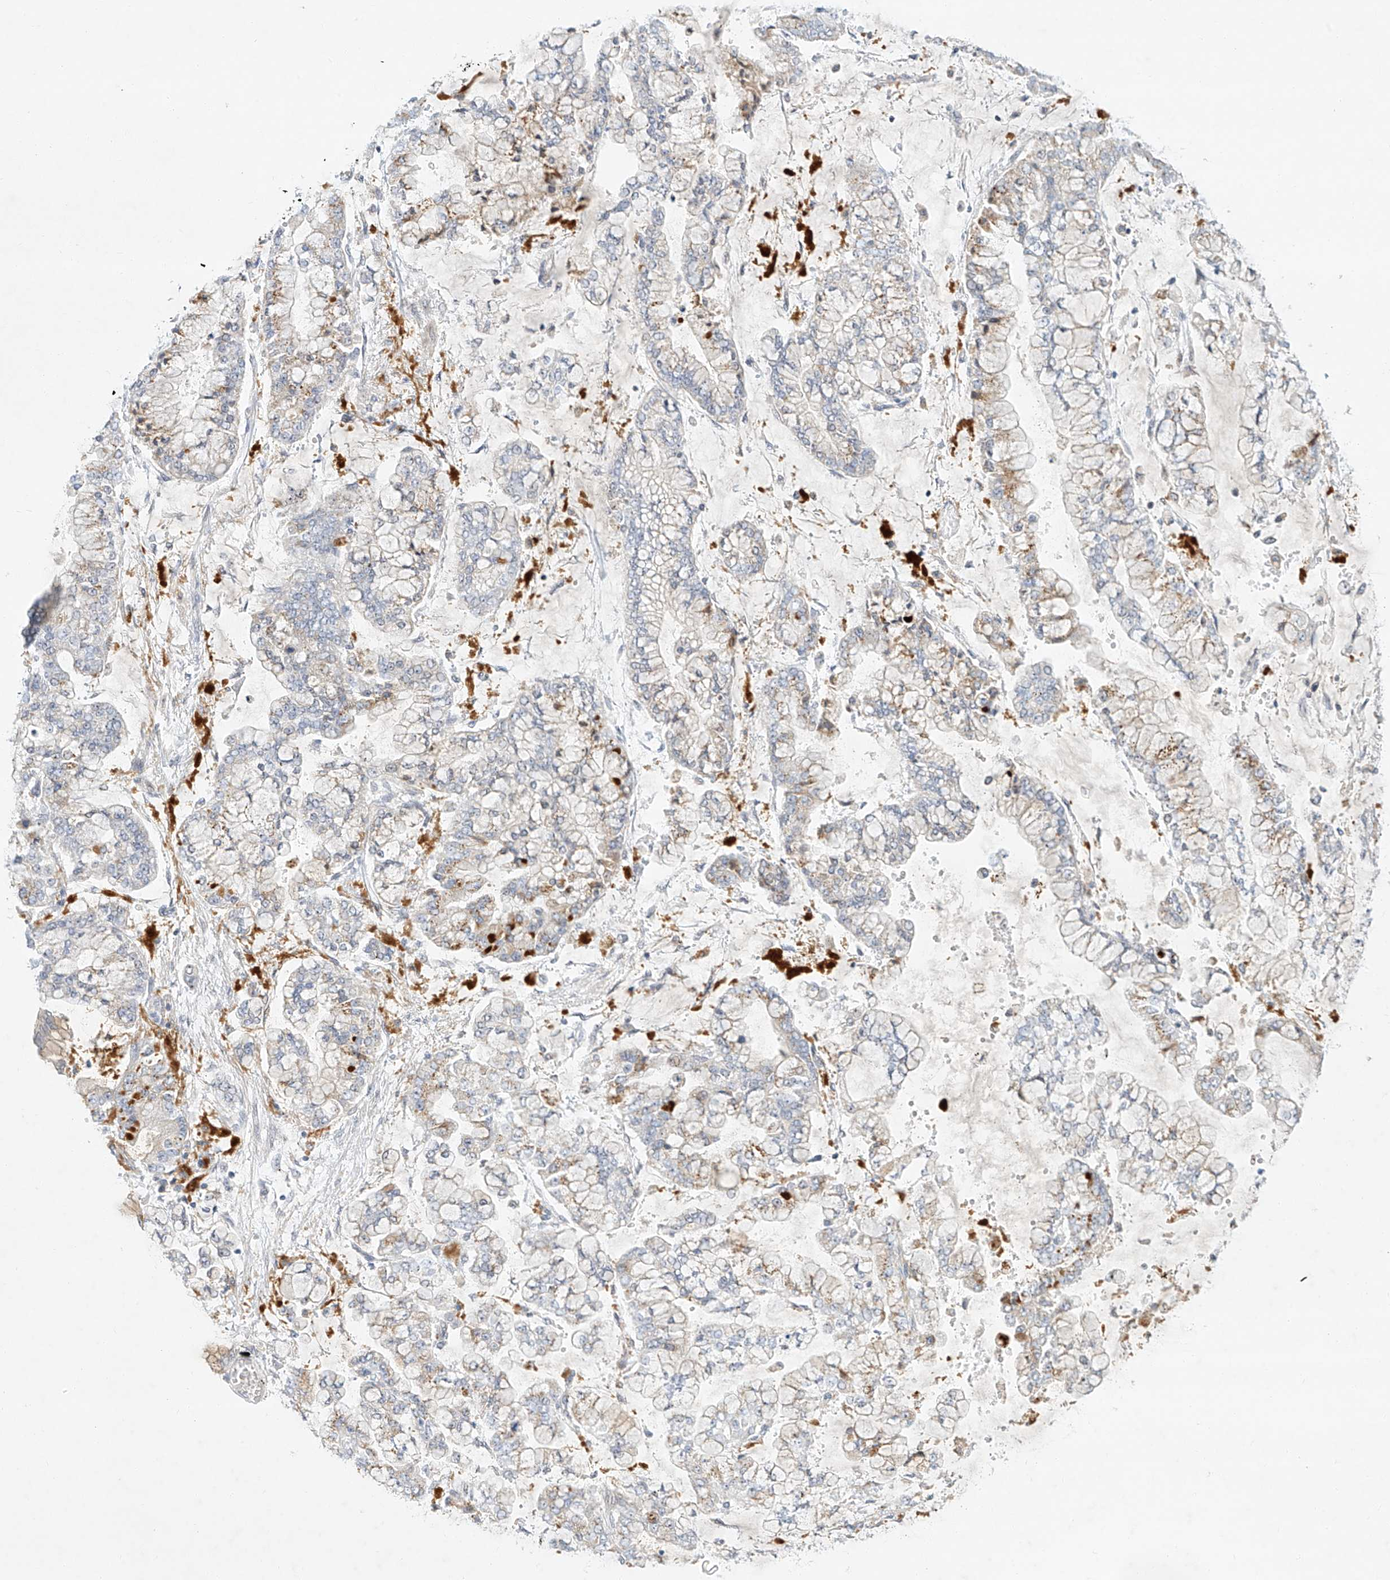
{"staining": {"intensity": "moderate", "quantity": "<25%", "location": "cytoplasmic/membranous"}, "tissue": "stomach cancer", "cell_type": "Tumor cells", "image_type": "cancer", "snomed": [{"axis": "morphology", "description": "Normal tissue, NOS"}, {"axis": "morphology", "description": "Adenocarcinoma, NOS"}, {"axis": "topography", "description": "Stomach, upper"}, {"axis": "topography", "description": "Stomach"}], "caption": "This is a micrograph of immunohistochemistry (IHC) staining of stomach cancer, which shows moderate expression in the cytoplasmic/membranous of tumor cells.", "gene": "PAK6", "patient": {"sex": "male", "age": 76}}